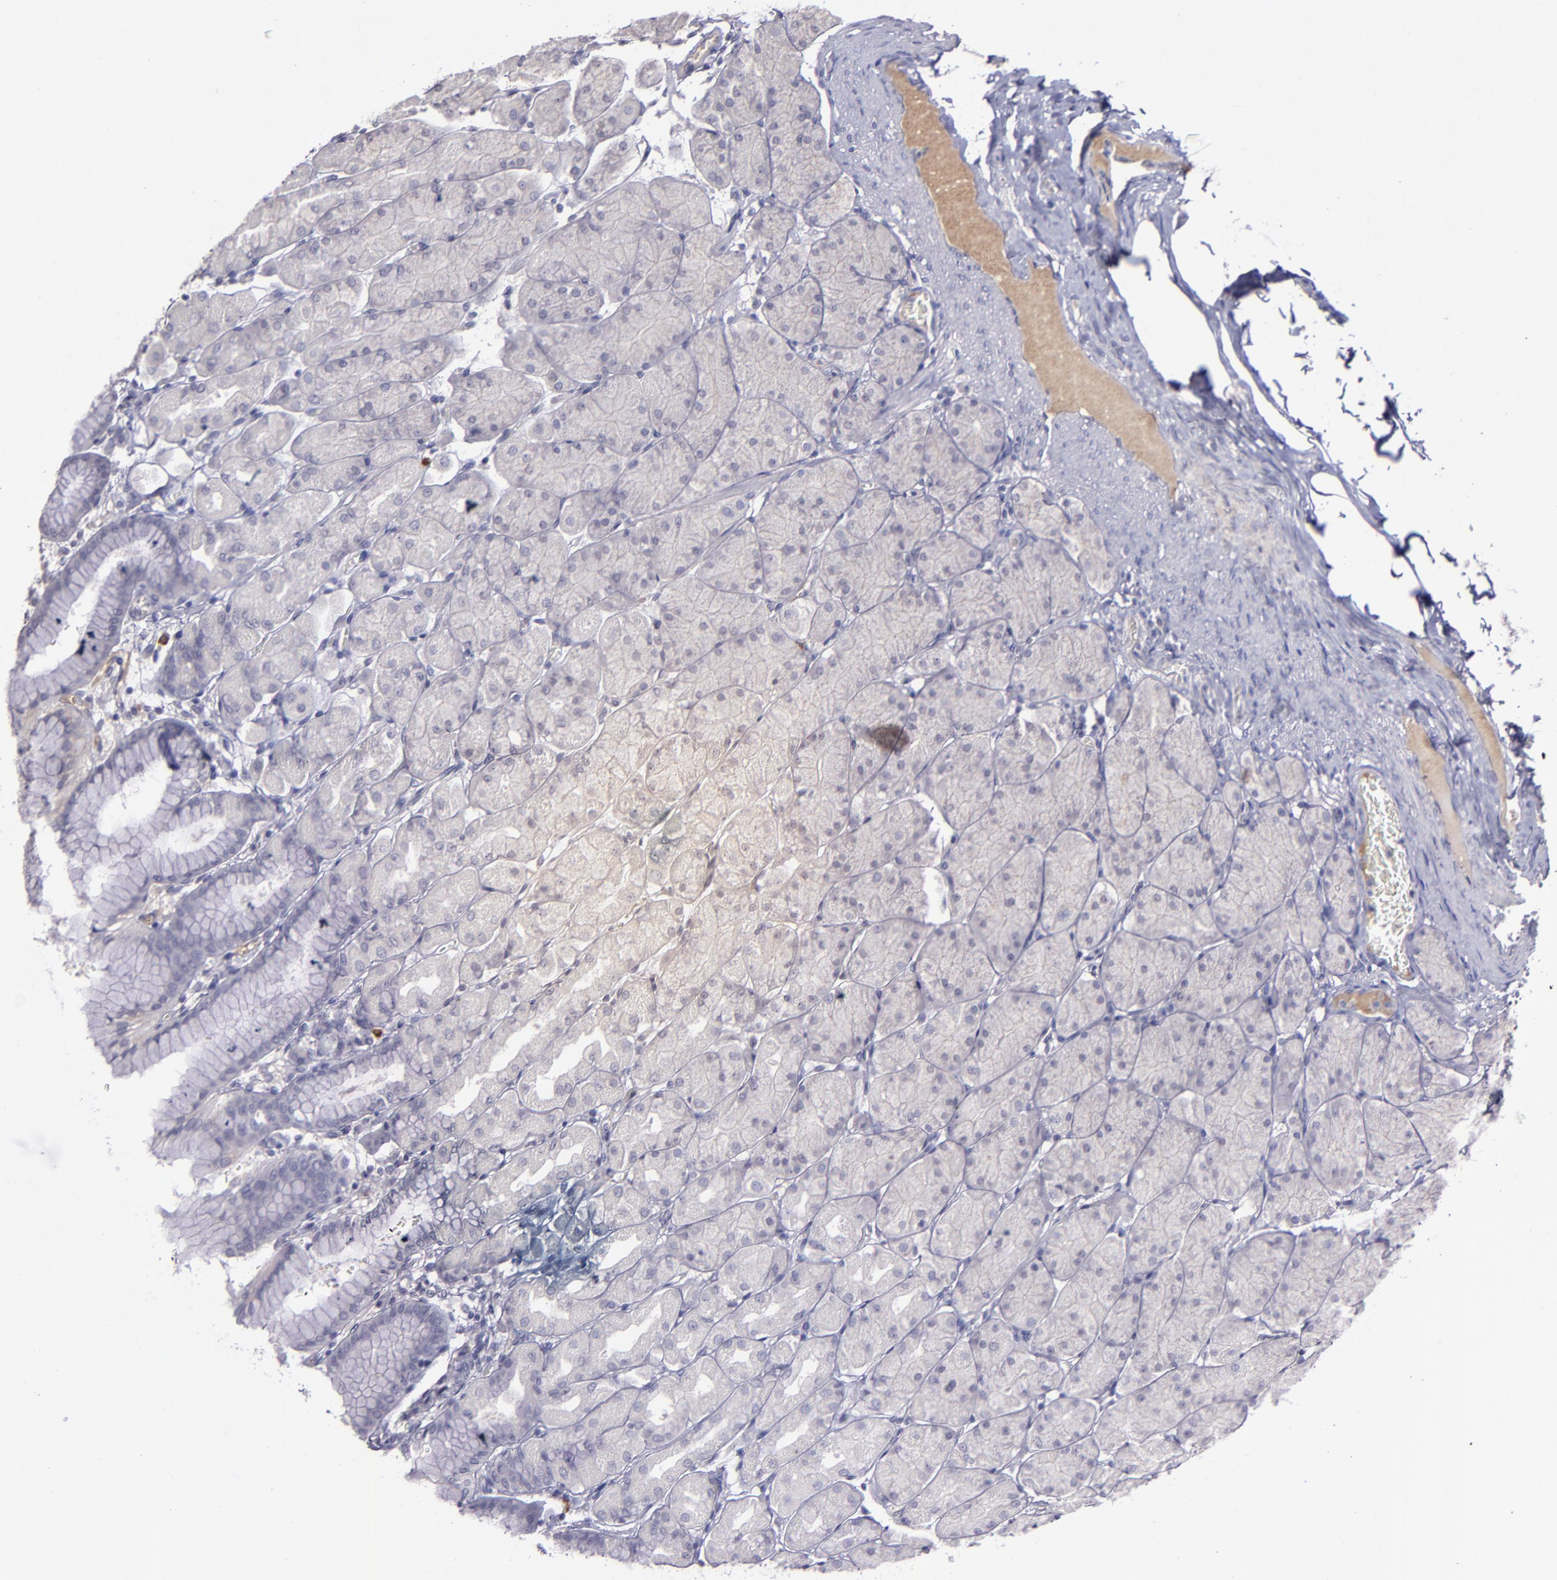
{"staining": {"intensity": "negative", "quantity": "none", "location": "none"}, "tissue": "stomach", "cell_type": "Glandular cells", "image_type": "normal", "snomed": [{"axis": "morphology", "description": "Normal tissue, NOS"}, {"axis": "topography", "description": "Stomach, upper"}], "caption": "Immunohistochemistry (IHC) of unremarkable human stomach demonstrates no staining in glandular cells.", "gene": "MASP1", "patient": {"sex": "female", "age": 56}}